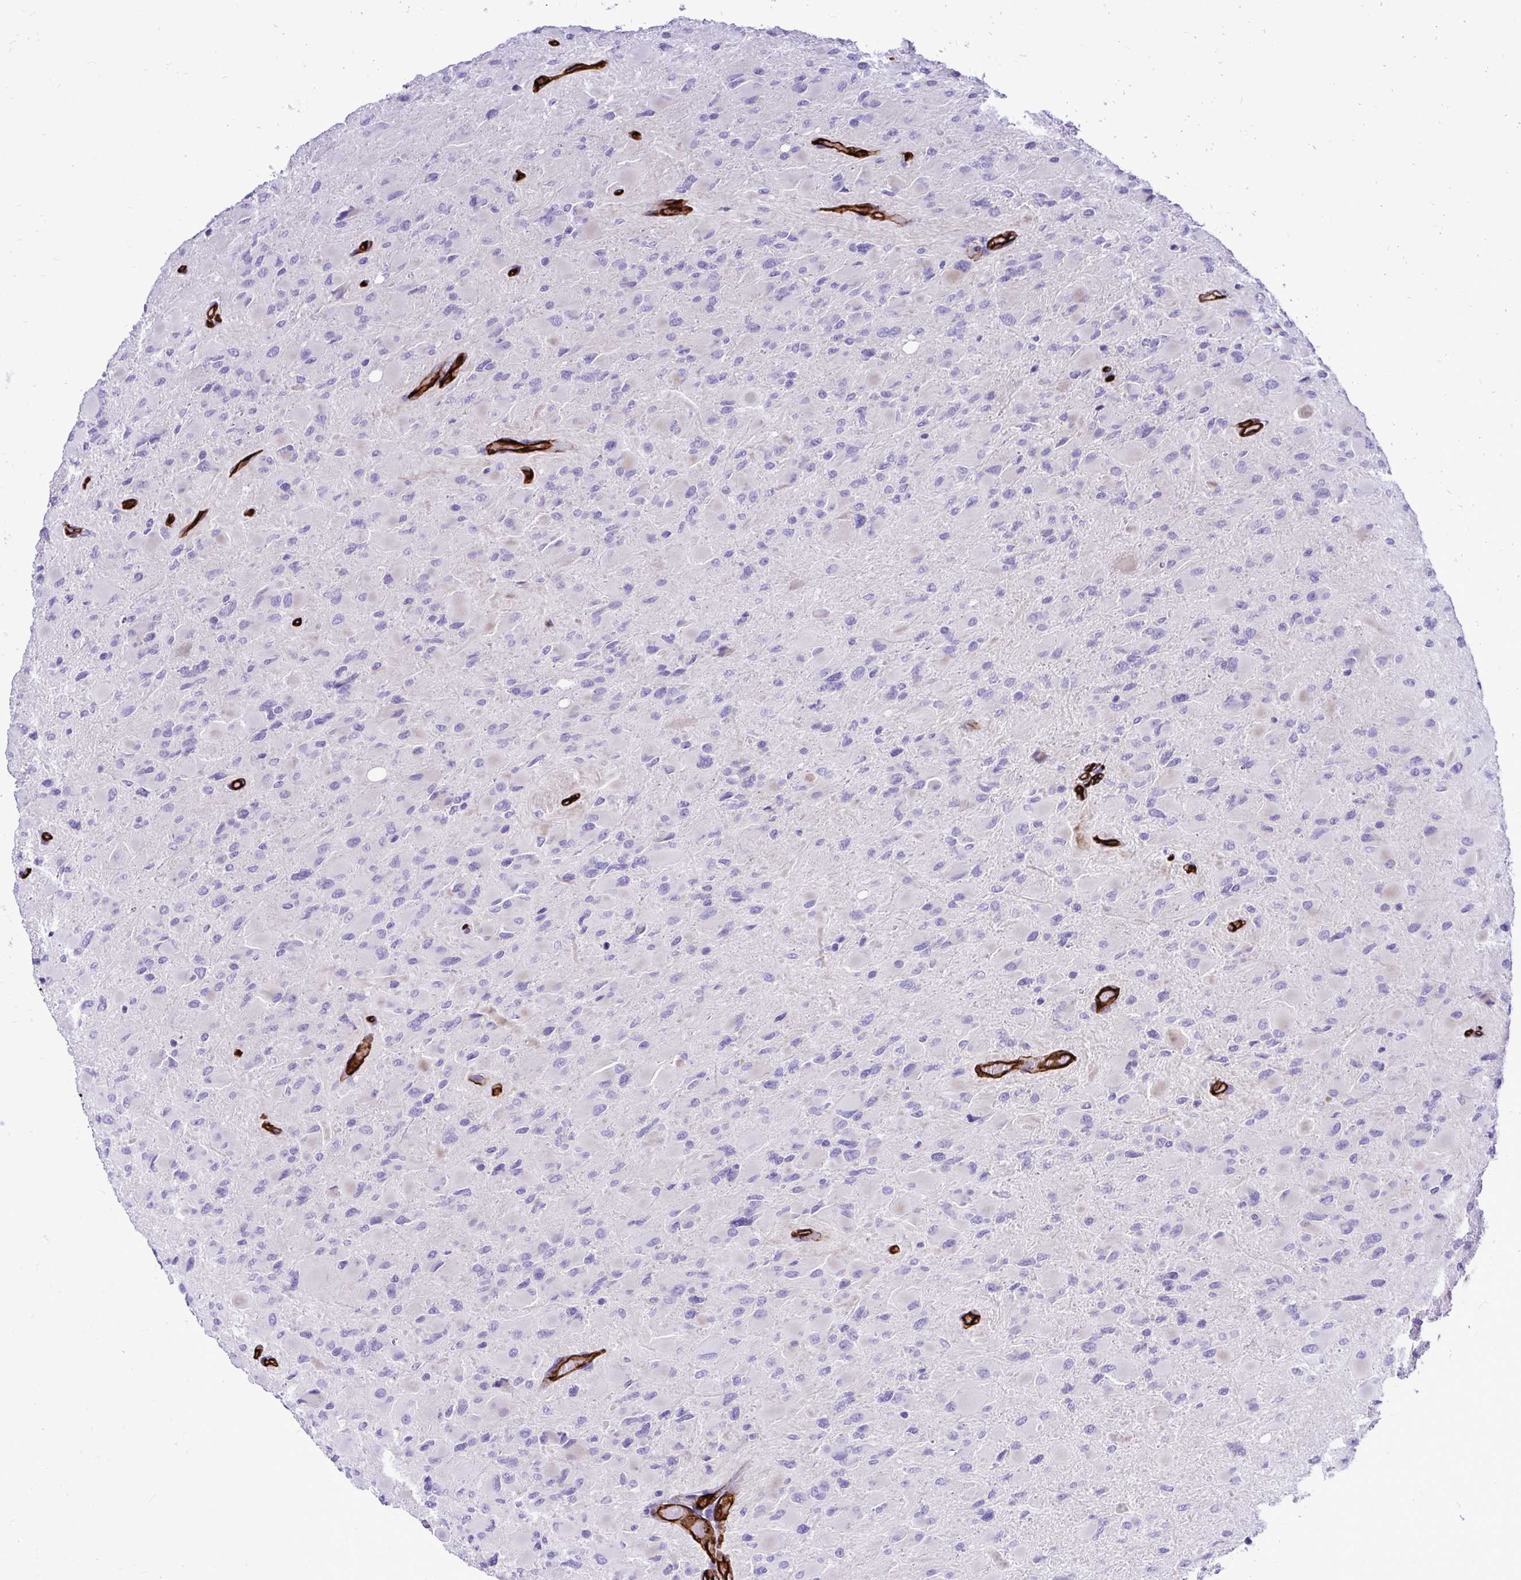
{"staining": {"intensity": "negative", "quantity": "none", "location": "none"}, "tissue": "glioma", "cell_type": "Tumor cells", "image_type": "cancer", "snomed": [{"axis": "morphology", "description": "Glioma, malignant, High grade"}, {"axis": "topography", "description": "Cerebral cortex"}], "caption": "The immunohistochemistry histopathology image has no significant expression in tumor cells of glioma tissue.", "gene": "ABCG2", "patient": {"sex": "female", "age": 36}}